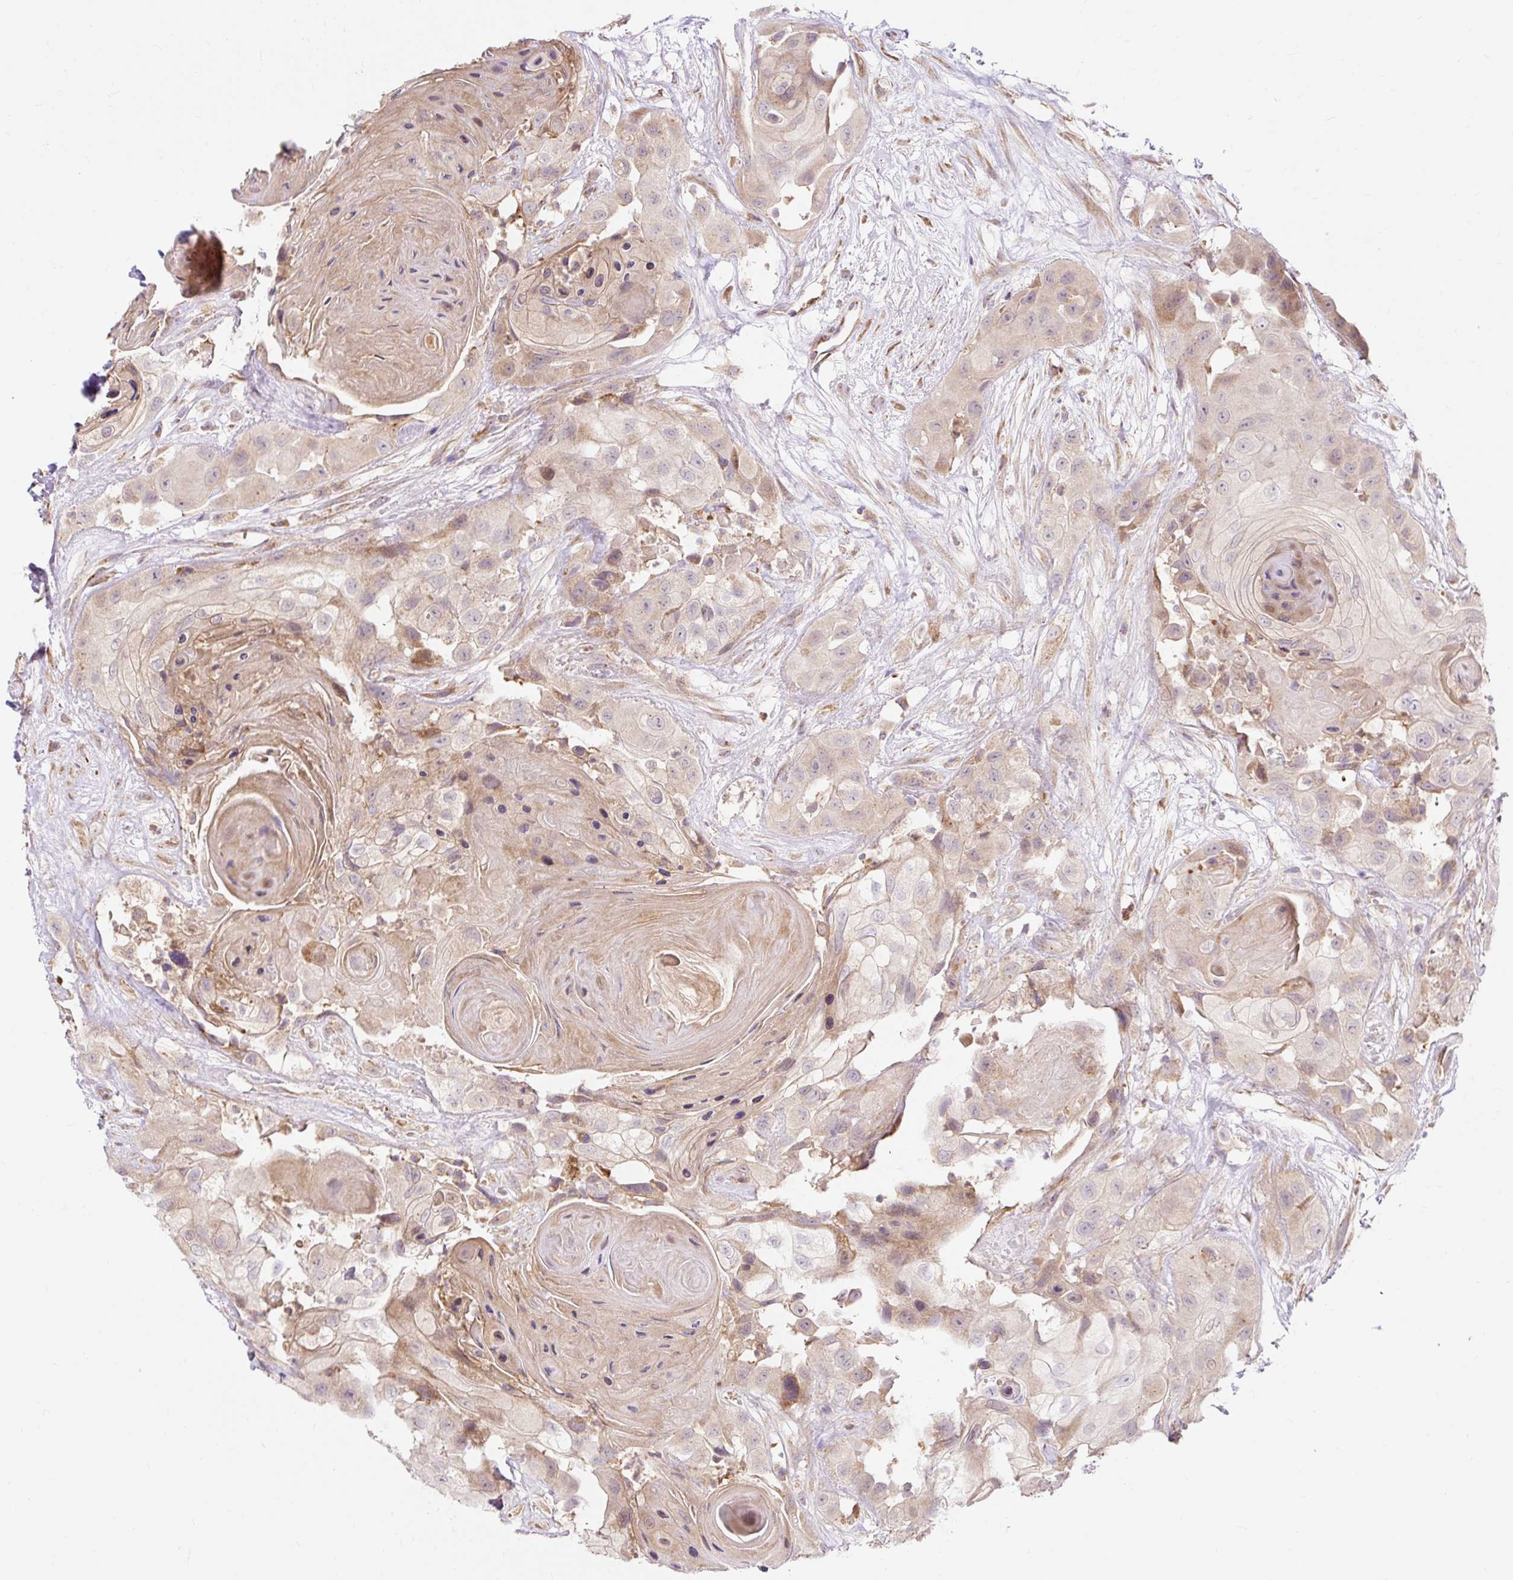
{"staining": {"intensity": "weak", "quantity": "<25%", "location": "cytoplasmic/membranous"}, "tissue": "head and neck cancer", "cell_type": "Tumor cells", "image_type": "cancer", "snomed": [{"axis": "morphology", "description": "Squamous cell carcinoma, NOS"}, {"axis": "topography", "description": "Head-Neck"}], "caption": "High magnification brightfield microscopy of squamous cell carcinoma (head and neck) stained with DAB (brown) and counterstained with hematoxylin (blue): tumor cells show no significant positivity.", "gene": "TRIAP1", "patient": {"sex": "male", "age": 83}}